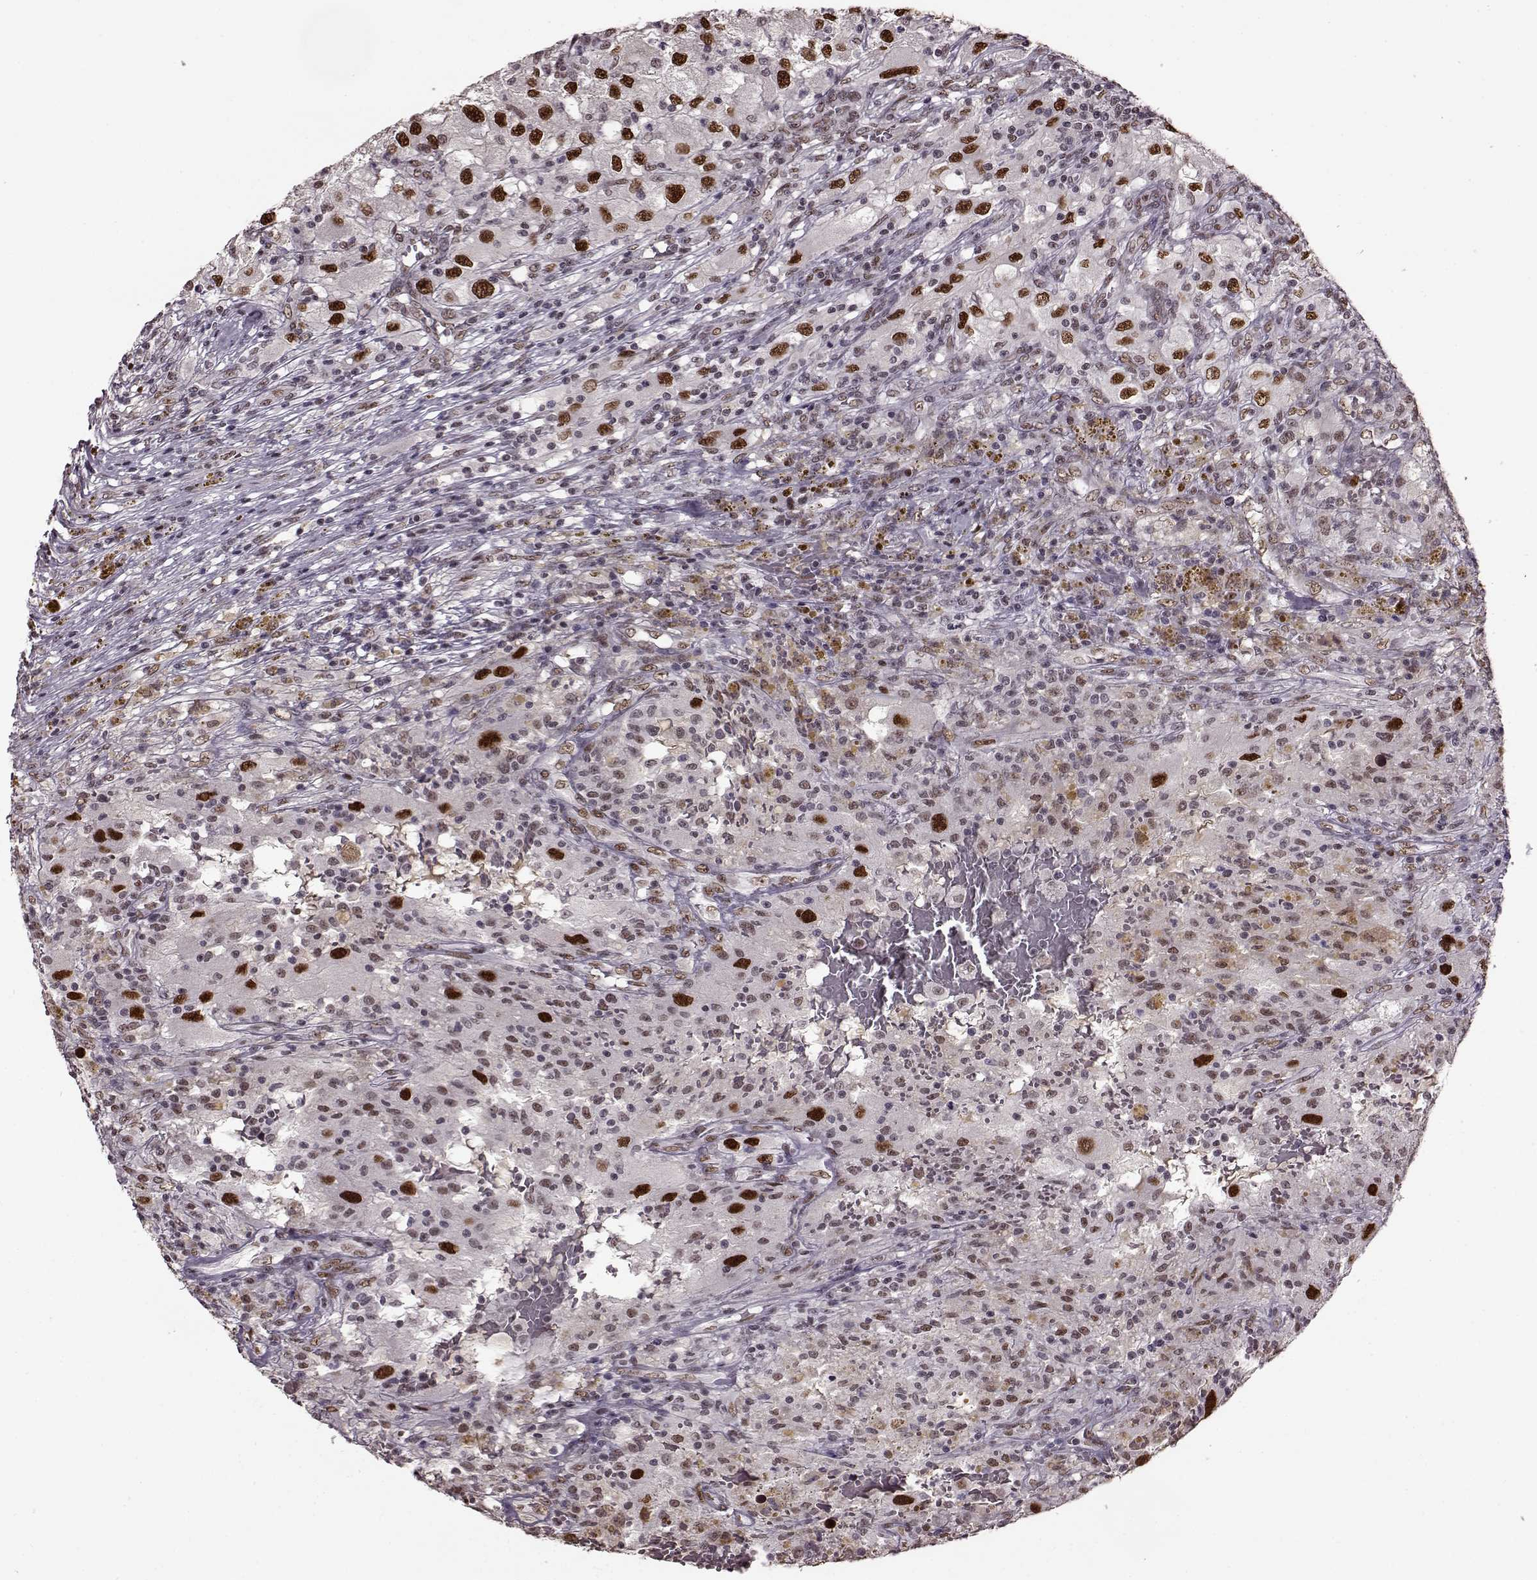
{"staining": {"intensity": "strong", "quantity": "25%-75%", "location": "nuclear"}, "tissue": "renal cancer", "cell_type": "Tumor cells", "image_type": "cancer", "snomed": [{"axis": "morphology", "description": "Adenocarcinoma, NOS"}, {"axis": "topography", "description": "Kidney"}], "caption": "The photomicrograph exhibits immunohistochemical staining of renal cancer. There is strong nuclear positivity is appreciated in about 25%-75% of tumor cells.", "gene": "FTO", "patient": {"sex": "female", "age": 67}}